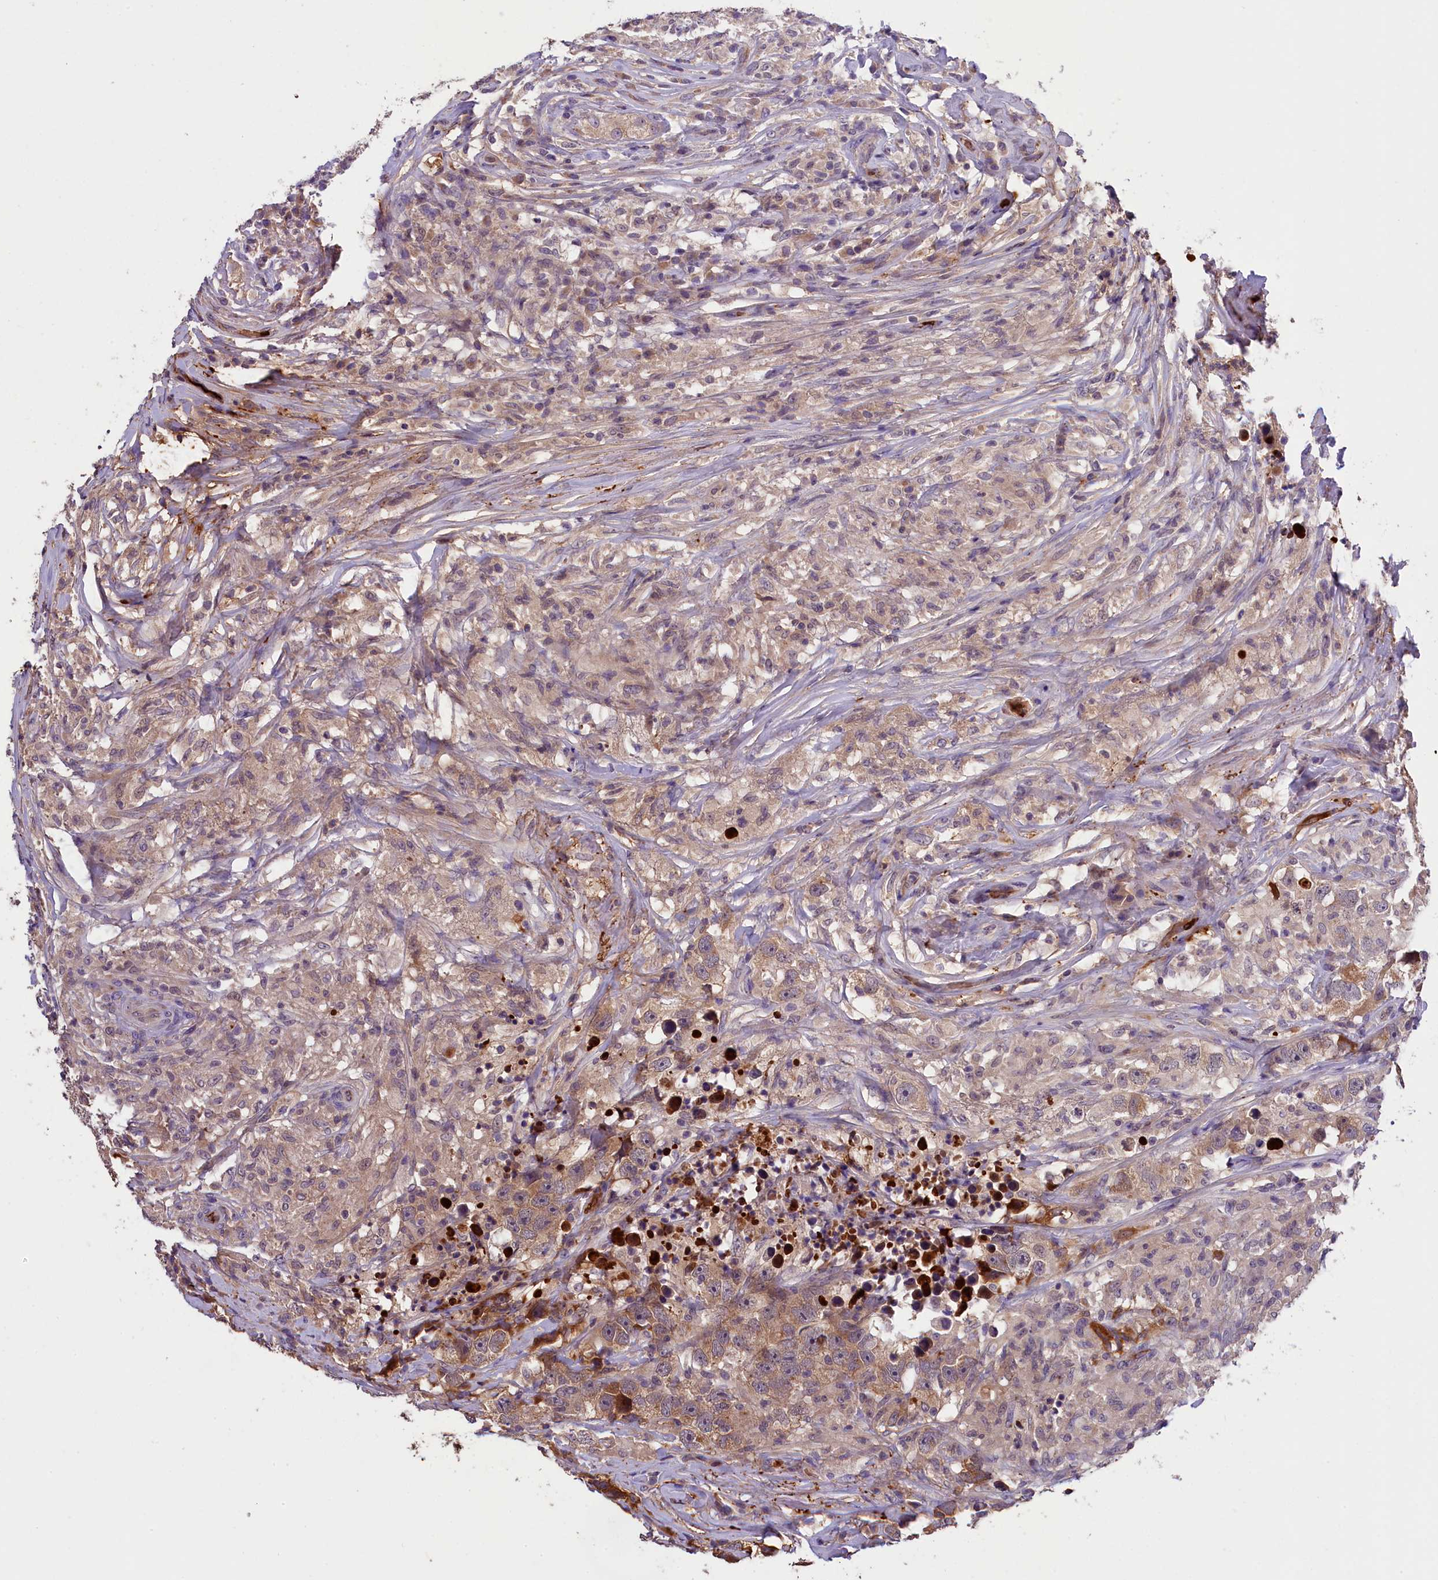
{"staining": {"intensity": "weak", "quantity": ">75%", "location": "cytoplasmic/membranous"}, "tissue": "testis cancer", "cell_type": "Tumor cells", "image_type": "cancer", "snomed": [{"axis": "morphology", "description": "Seminoma, NOS"}, {"axis": "topography", "description": "Testis"}], "caption": "Immunohistochemical staining of seminoma (testis) displays weak cytoplasmic/membranous protein staining in about >75% of tumor cells.", "gene": "PHAF1", "patient": {"sex": "male", "age": 49}}